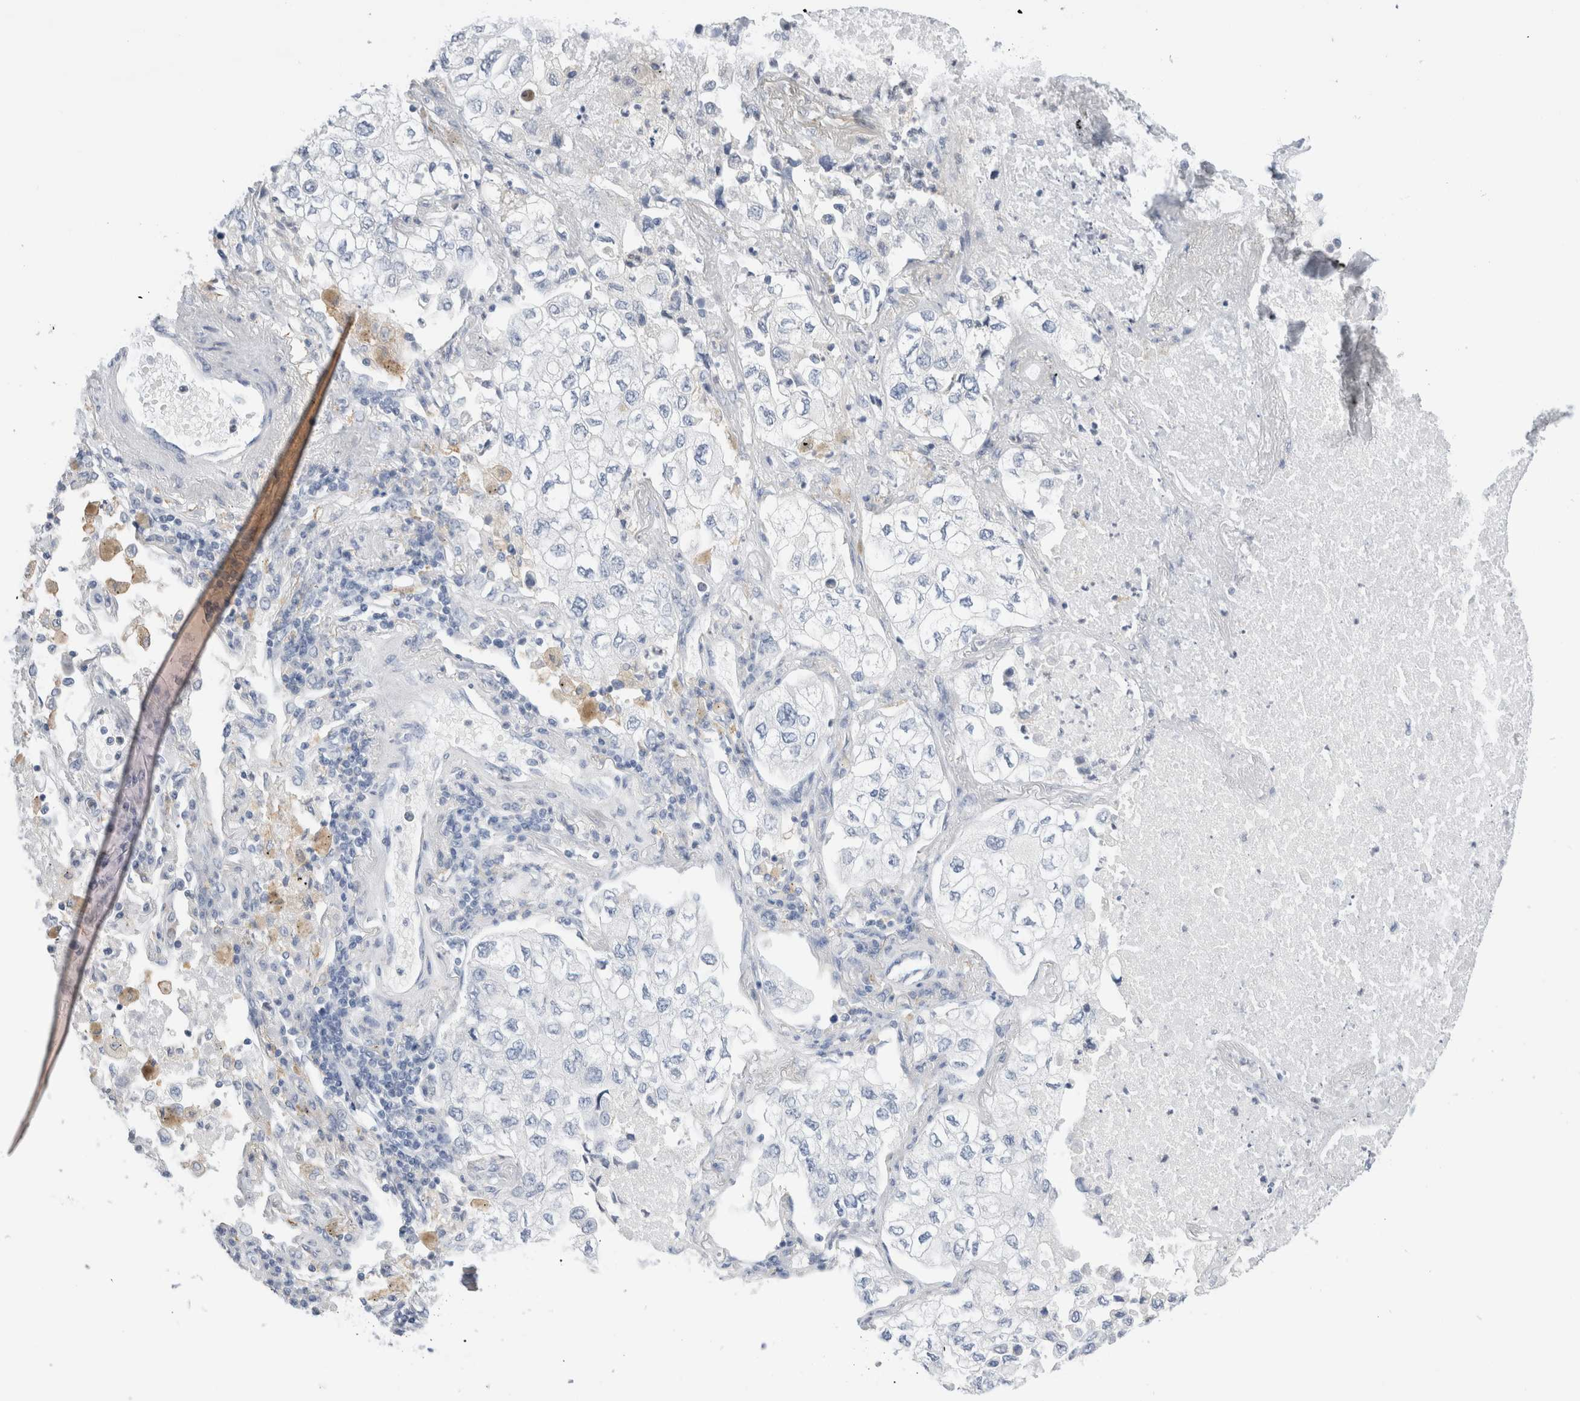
{"staining": {"intensity": "negative", "quantity": "none", "location": "none"}, "tissue": "lung cancer", "cell_type": "Tumor cells", "image_type": "cancer", "snomed": [{"axis": "morphology", "description": "Adenocarcinoma, NOS"}, {"axis": "topography", "description": "Lung"}], "caption": "The immunohistochemistry photomicrograph has no significant expression in tumor cells of adenocarcinoma (lung) tissue.", "gene": "ADAM30", "patient": {"sex": "male", "age": 63}}